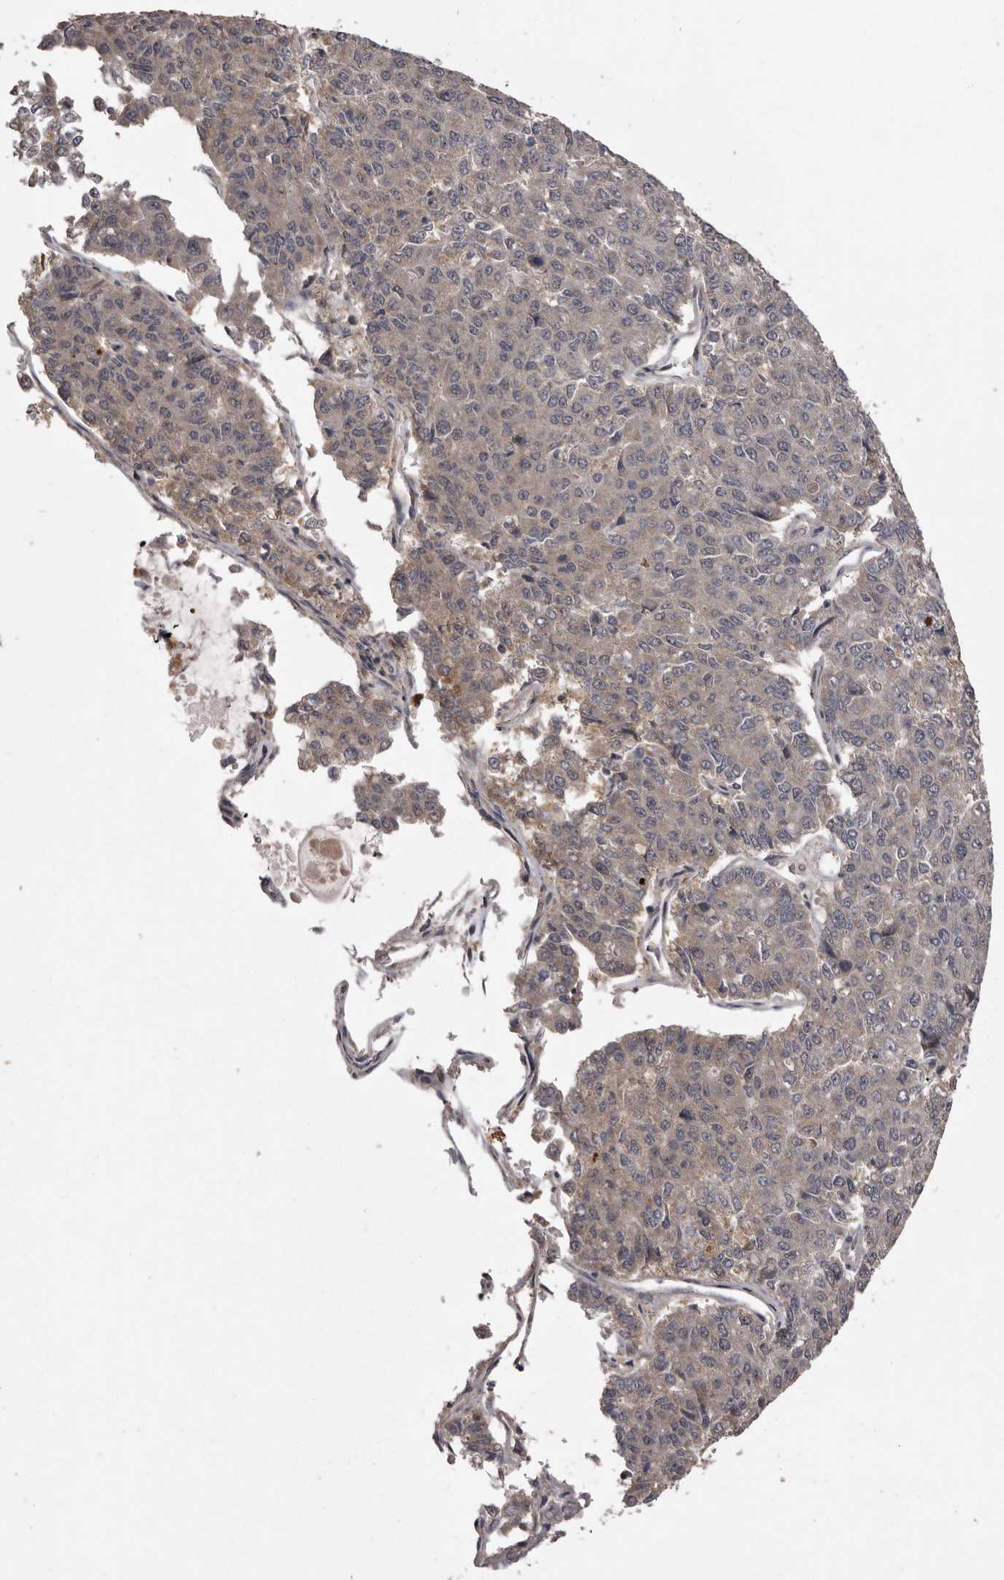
{"staining": {"intensity": "moderate", "quantity": "<25%", "location": "cytoplasmic/membranous"}, "tissue": "pancreatic cancer", "cell_type": "Tumor cells", "image_type": "cancer", "snomed": [{"axis": "morphology", "description": "Adenocarcinoma, NOS"}, {"axis": "topography", "description": "Pancreas"}], "caption": "Protein analysis of pancreatic cancer (adenocarcinoma) tissue reveals moderate cytoplasmic/membranous expression in about <25% of tumor cells. Using DAB (3,3'-diaminobenzidine) (brown) and hematoxylin (blue) stains, captured at high magnification using brightfield microscopy.", "gene": "FLAD1", "patient": {"sex": "male", "age": 50}}